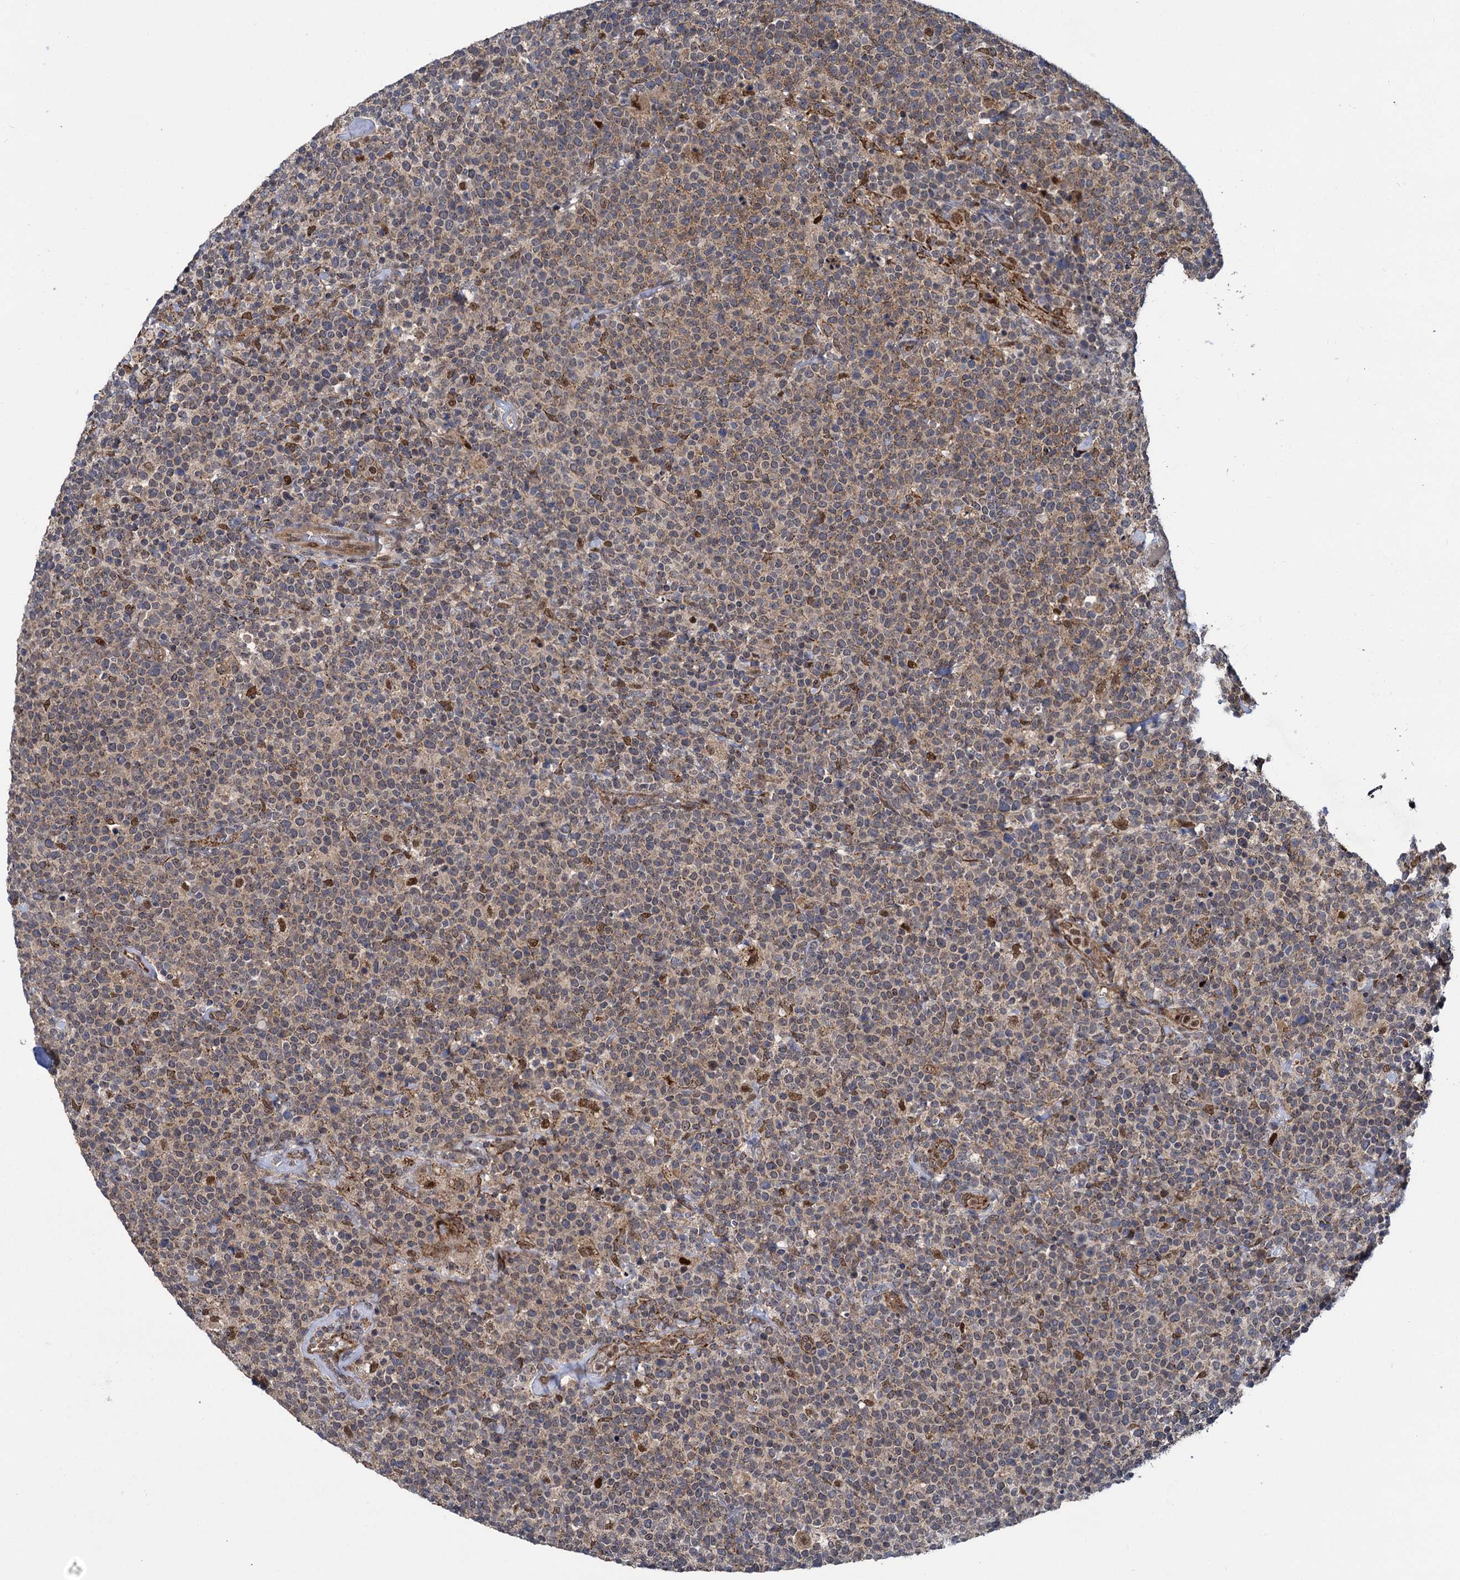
{"staining": {"intensity": "negative", "quantity": "none", "location": "none"}, "tissue": "lymphoma", "cell_type": "Tumor cells", "image_type": "cancer", "snomed": [{"axis": "morphology", "description": "Malignant lymphoma, non-Hodgkin's type, High grade"}, {"axis": "topography", "description": "Lymph node"}], "caption": "There is no significant expression in tumor cells of malignant lymphoma, non-Hodgkin's type (high-grade). (DAB immunohistochemistry visualized using brightfield microscopy, high magnification).", "gene": "GAL3ST4", "patient": {"sex": "male", "age": 61}}